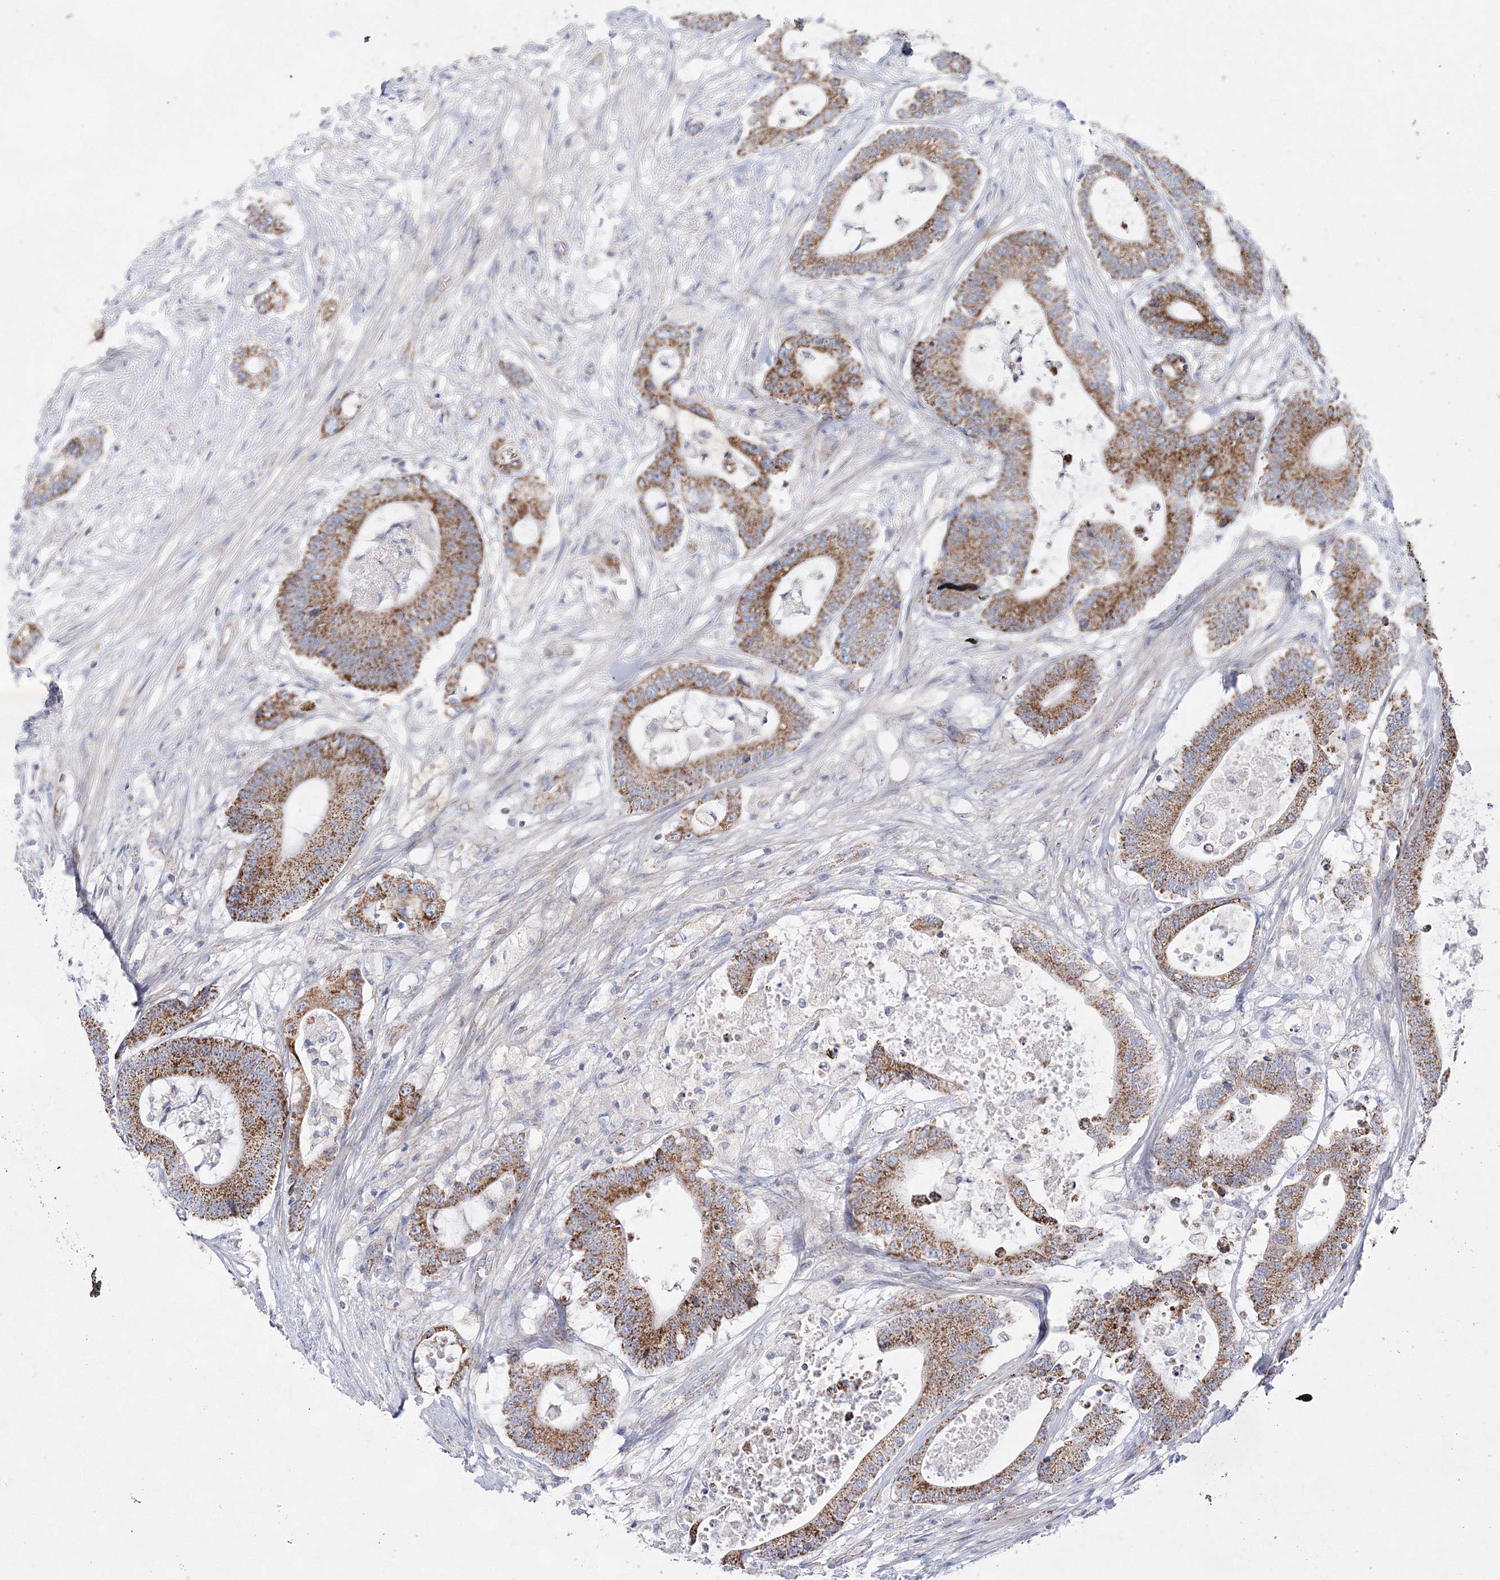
{"staining": {"intensity": "moderate", "quantity": ">75%", "location": "cytoplasmic/membranous"}, "tissue": "colorectal cancer", "cell_type": "Tumor cells", "image_type": "cancer", "snomed": [{"axis": "morphology", "description": "Adenocarcinoma, NOS"}, {"axis": "topography", "description": "Colon"}], "caption": "DAB immunohistochemical staining of human colorectal cancer (adenocarcinoma) shows moderate cytoplasmic/membranous protein staining in about >75% of tumor cells. The protein is shown in brown color, while the nuclei are stained blue.", "gene": "HIBCH", "patient": {"sex": "female", "age": 84}}